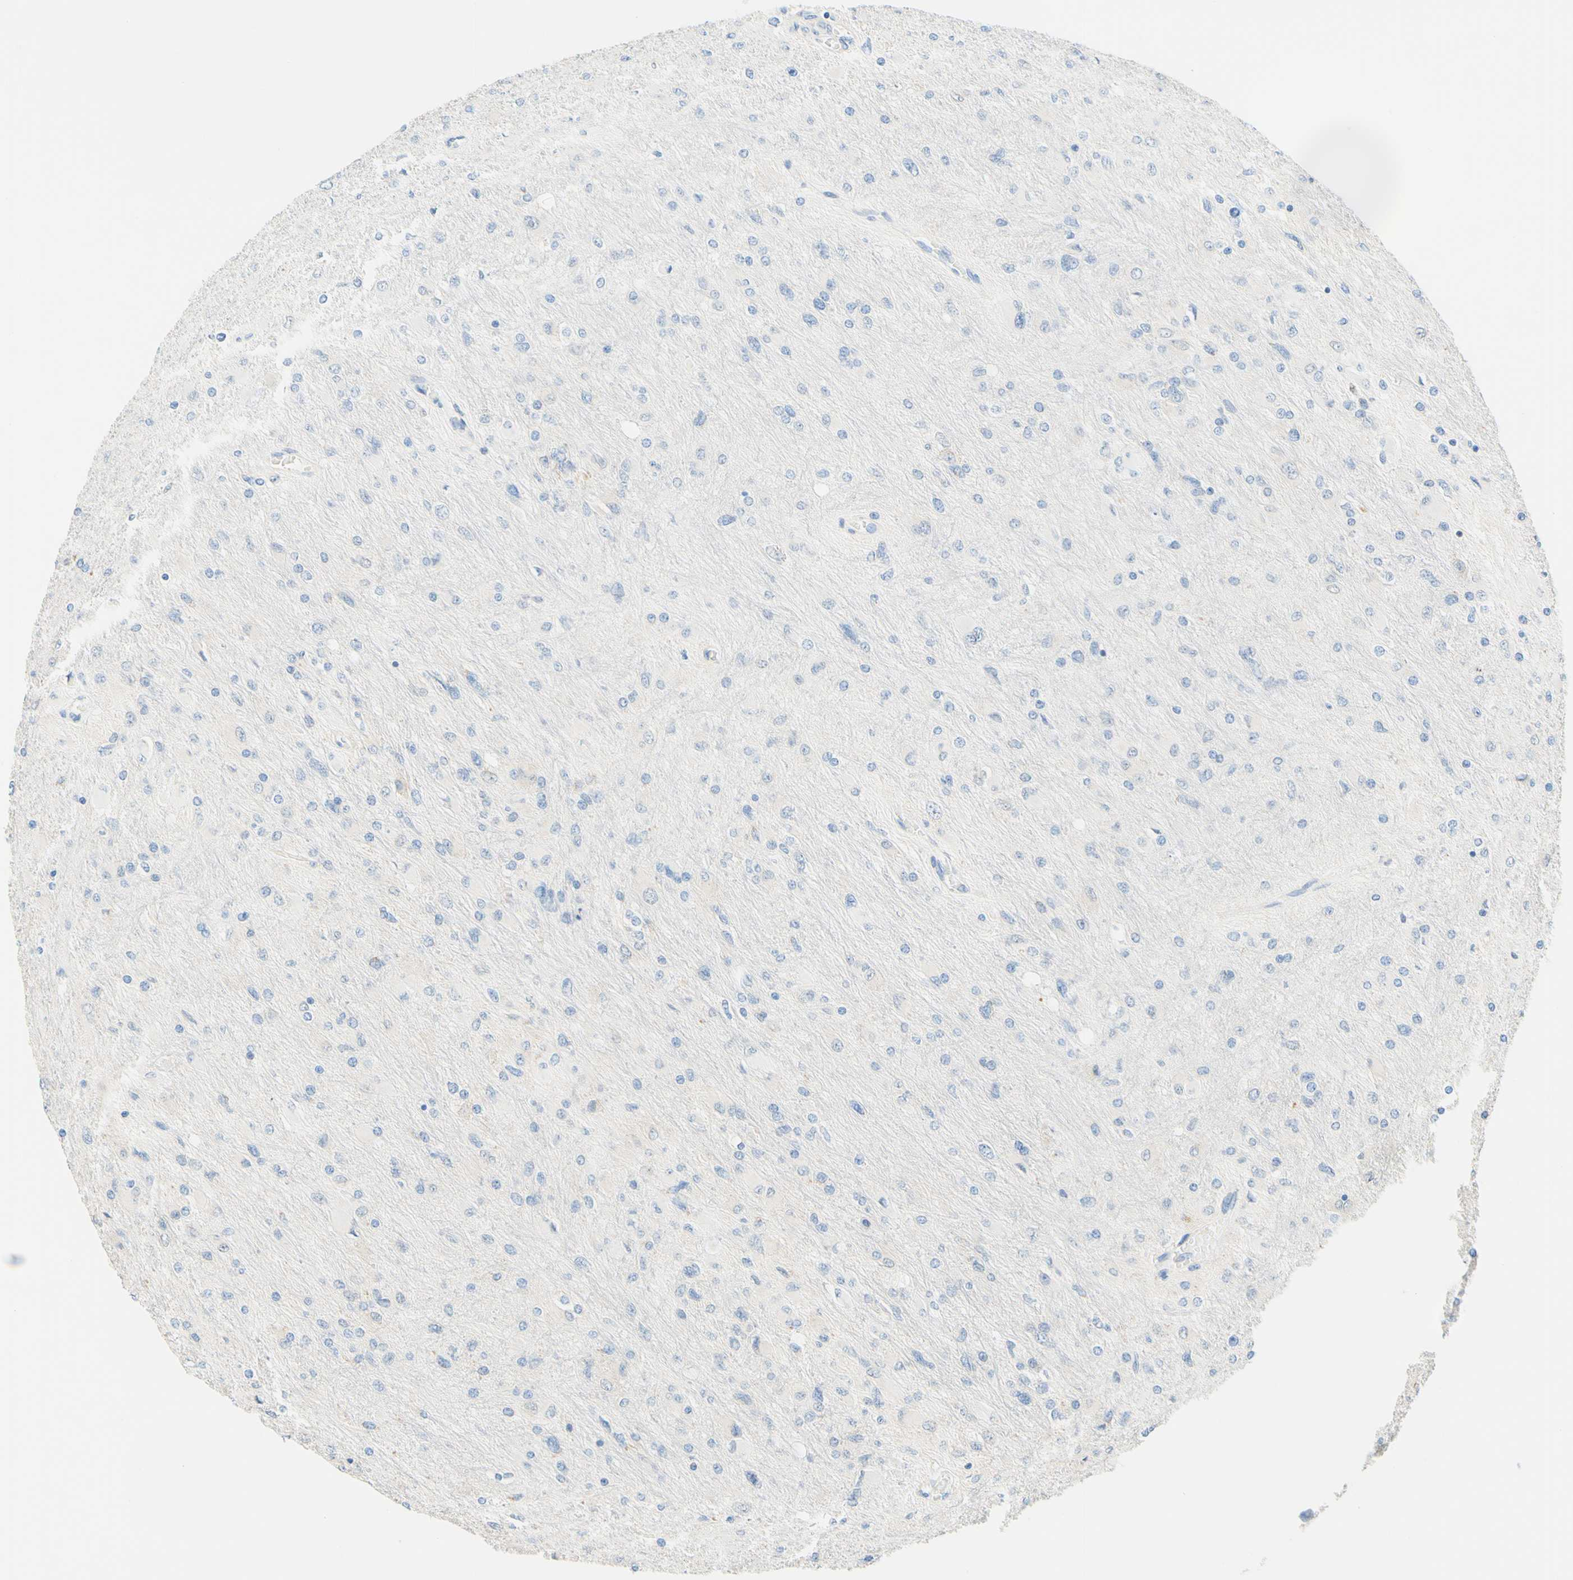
{"staining": {"intensity": "negative", "quantity": "none", "location": "none"}, "tissue": "glioma", "cell_type": "Tumor cells", "image_type": "cancer", "snomed": [{"axis": "morphology", "description": "Glioma, malignant, High grade"}, {"axis": "topography", "description": "Cerebral cortex"}], "caption": "DAB immunohistochemical staining of human glioma demonstrates no significant staining in tumor cells.", "gene": "TREM2", "patient": {"sex": "female", "age": 36}}